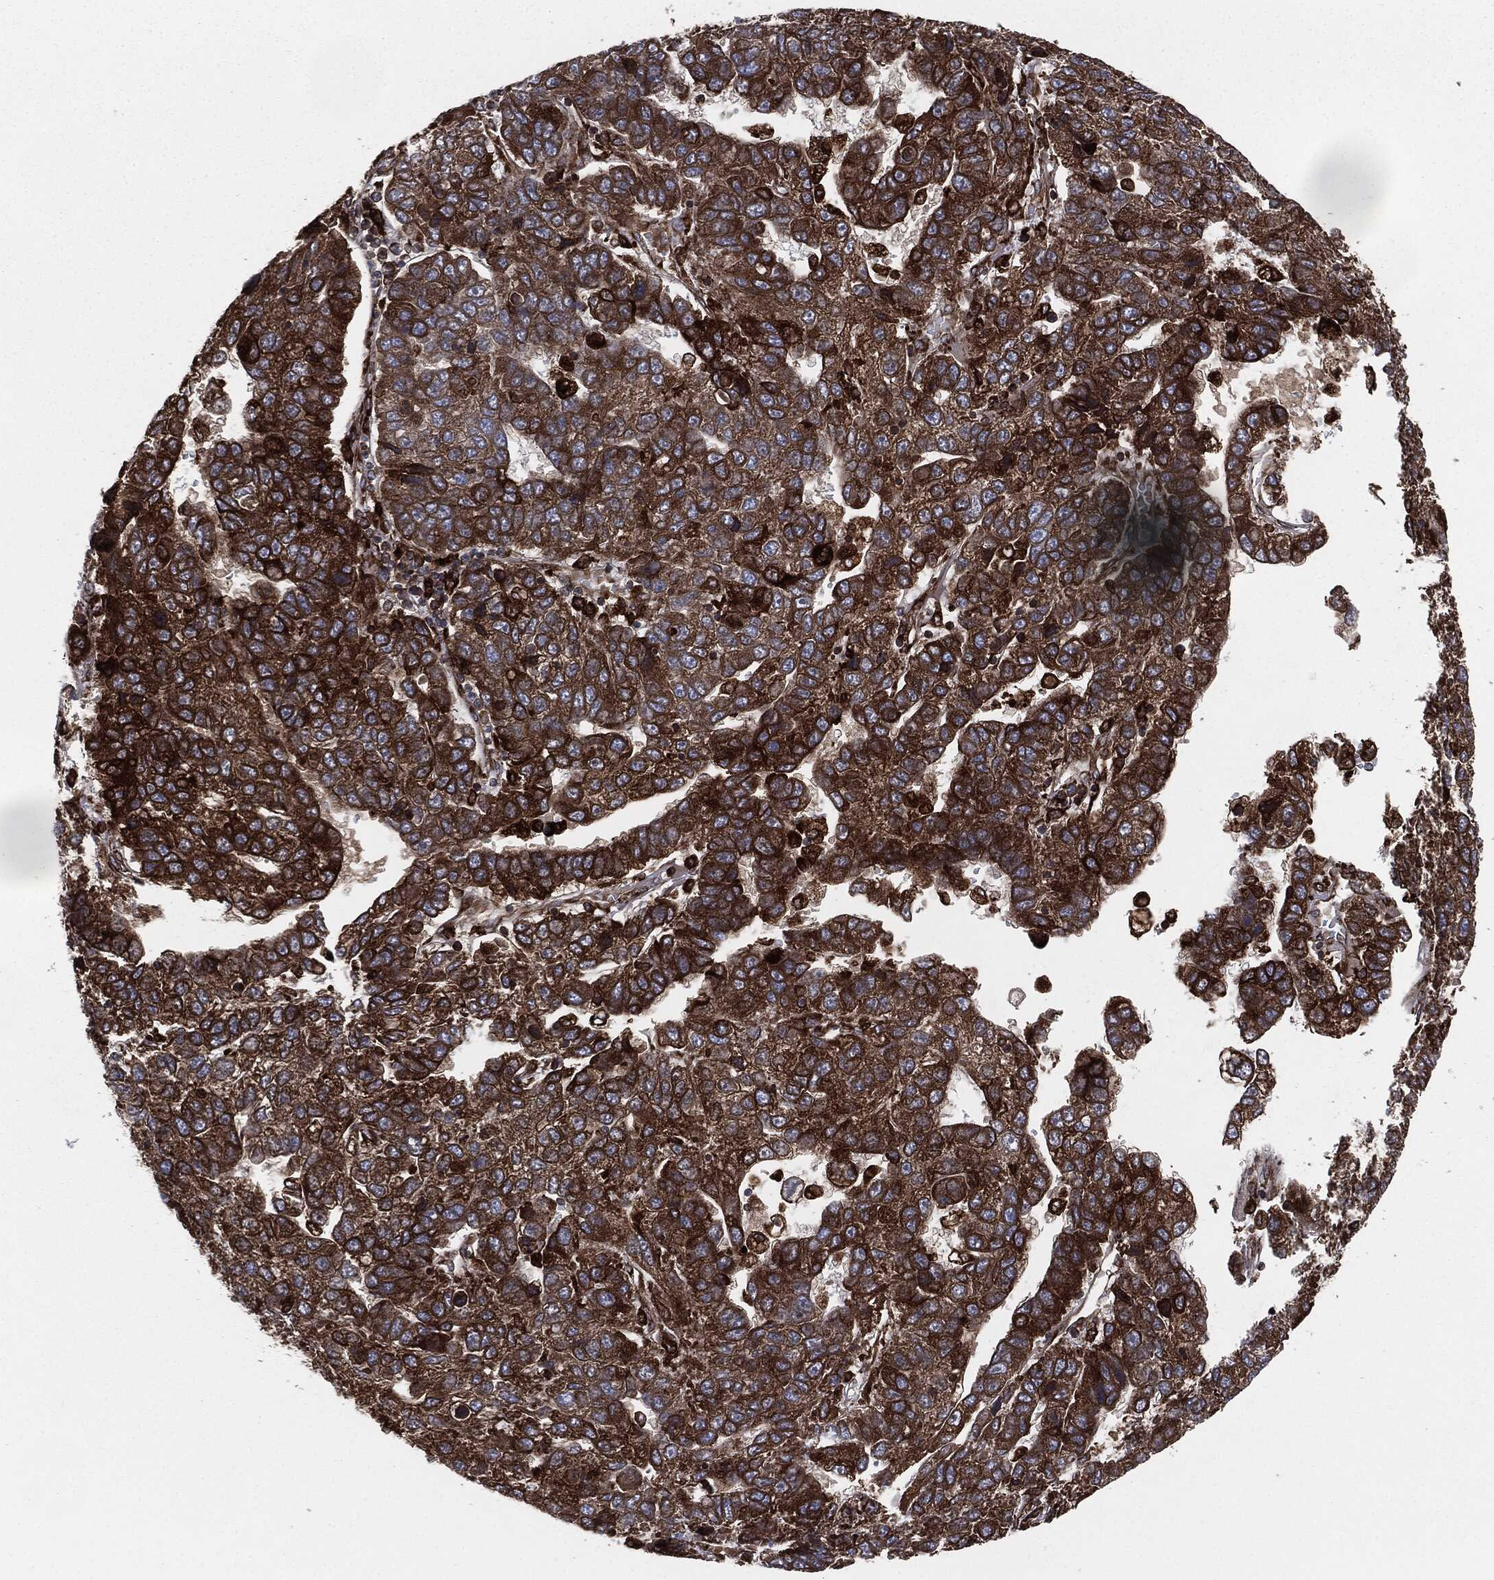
{"staining": {"intensity": "strong", "quantity": ">75%", "location": "cytoplasmic/membranous"}, "tissue": "pancreatic cancer", "cell_type": "Tumor cells", "image_type": "cancer", "snomed": [{"axis": "morphology", "description": "Adenocarcinoma, NOS"}, {"axis": "topography", "description": "Pancreas"}], "caption": "A histopathology image of human pancreatic cancer stained for a protein shows strong cytoplasmic/membranous brown staining in tumor cells.", "gene": "CALR", "patient": {"sex": "female", "age": 61}}